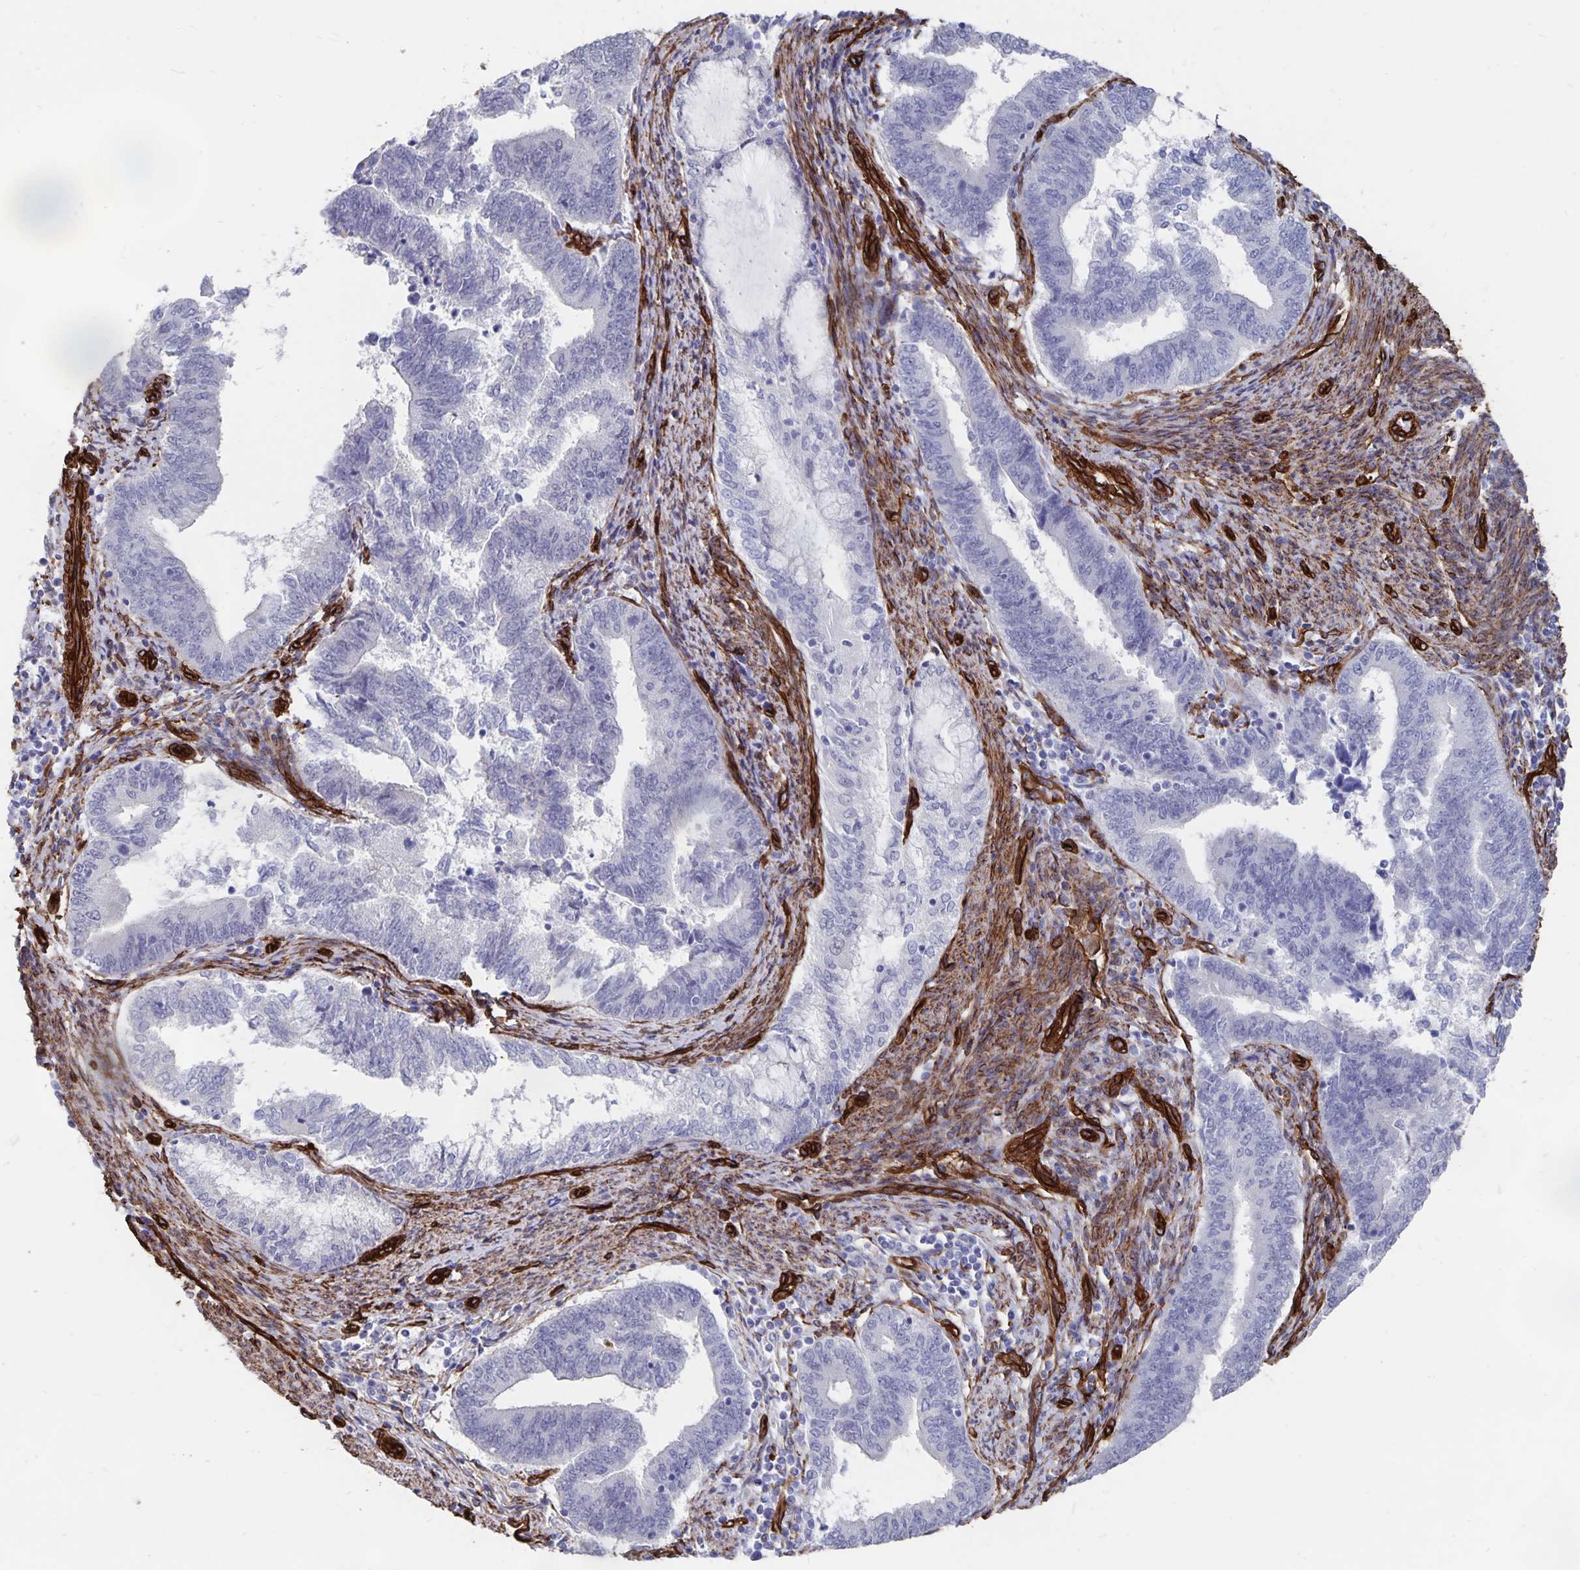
{"staining": {"intensity": "negative", "quantity": "none", "location": "none"}, "tissue": "endometrial cancer", "cell_type": "Tumor cells", "image_type": "cancer", "snomed": [{"axis": "morphology", "description": "Adenocarcinoma, NOS"}, {"axis": "topography", "description": "Endometrium"}], "caption": "Endometrial adenocarcinoma was stained to show a protein in brown. There is no significant staining in tumor cells.", "gene": "DCHS2", "patient": {"sex": "female", "age": 65}}